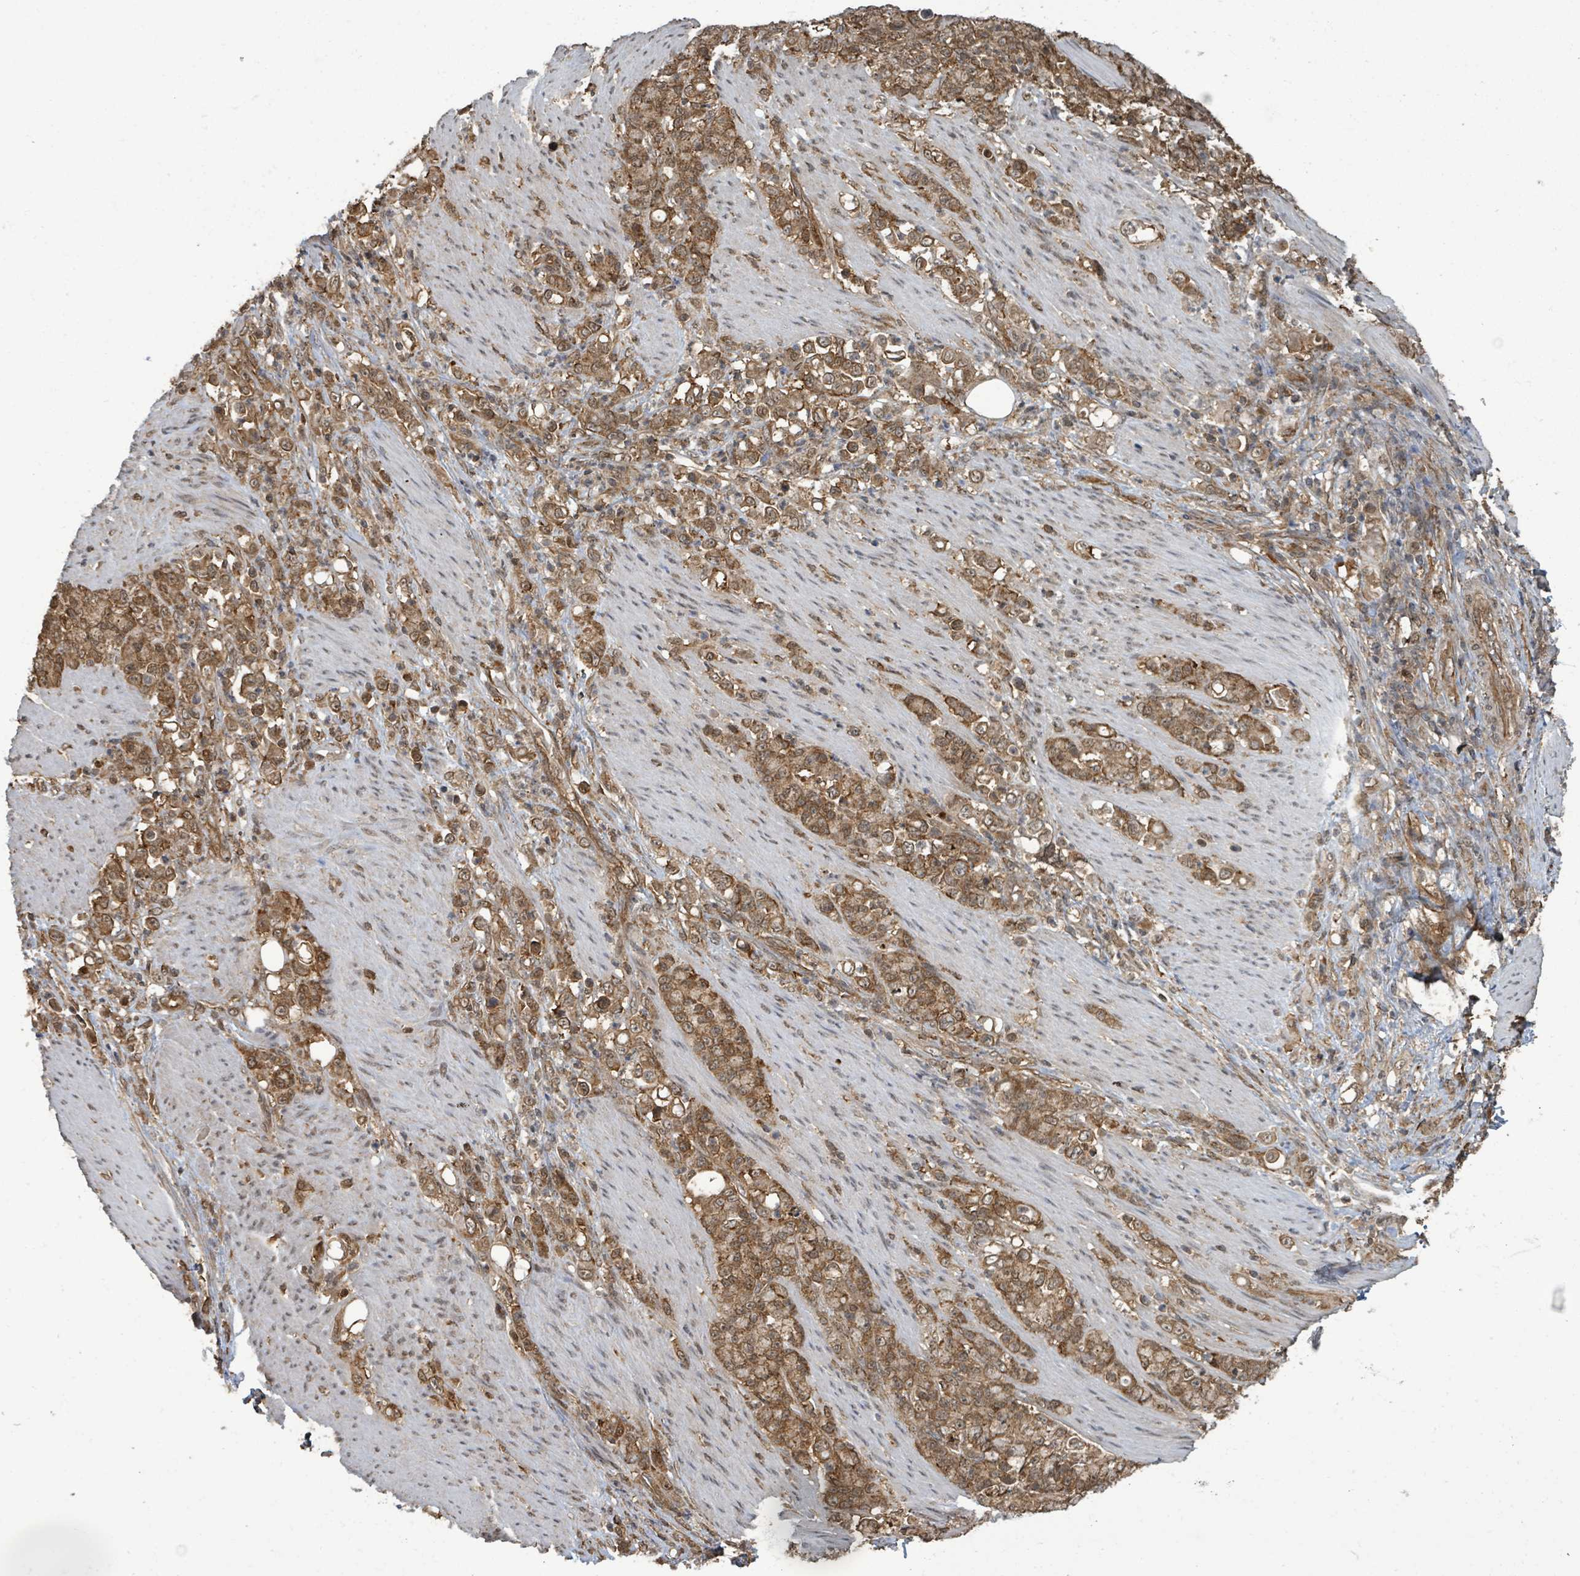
{"staining": {"intensity": "moderate", "quantity": ">75%", "location": "cytoplasmic/membranous,nuclear"}, "tissue": "stomach cancer", "cell_type": "Tumor cells", "image_type": "cancer", "snomed": [{"axis": "morphology", "description": "Adenocarcinoma, NOS"}, {"axis": "topography", "description": "Stomach"}], "caption": "Moderate cytoplasmic/membranous and nuclear protein positivity is present in about >75% of tumor cells in stomach cancer.", "gene": "KLC1", "patient": {"sex": "female", "age": 79}}